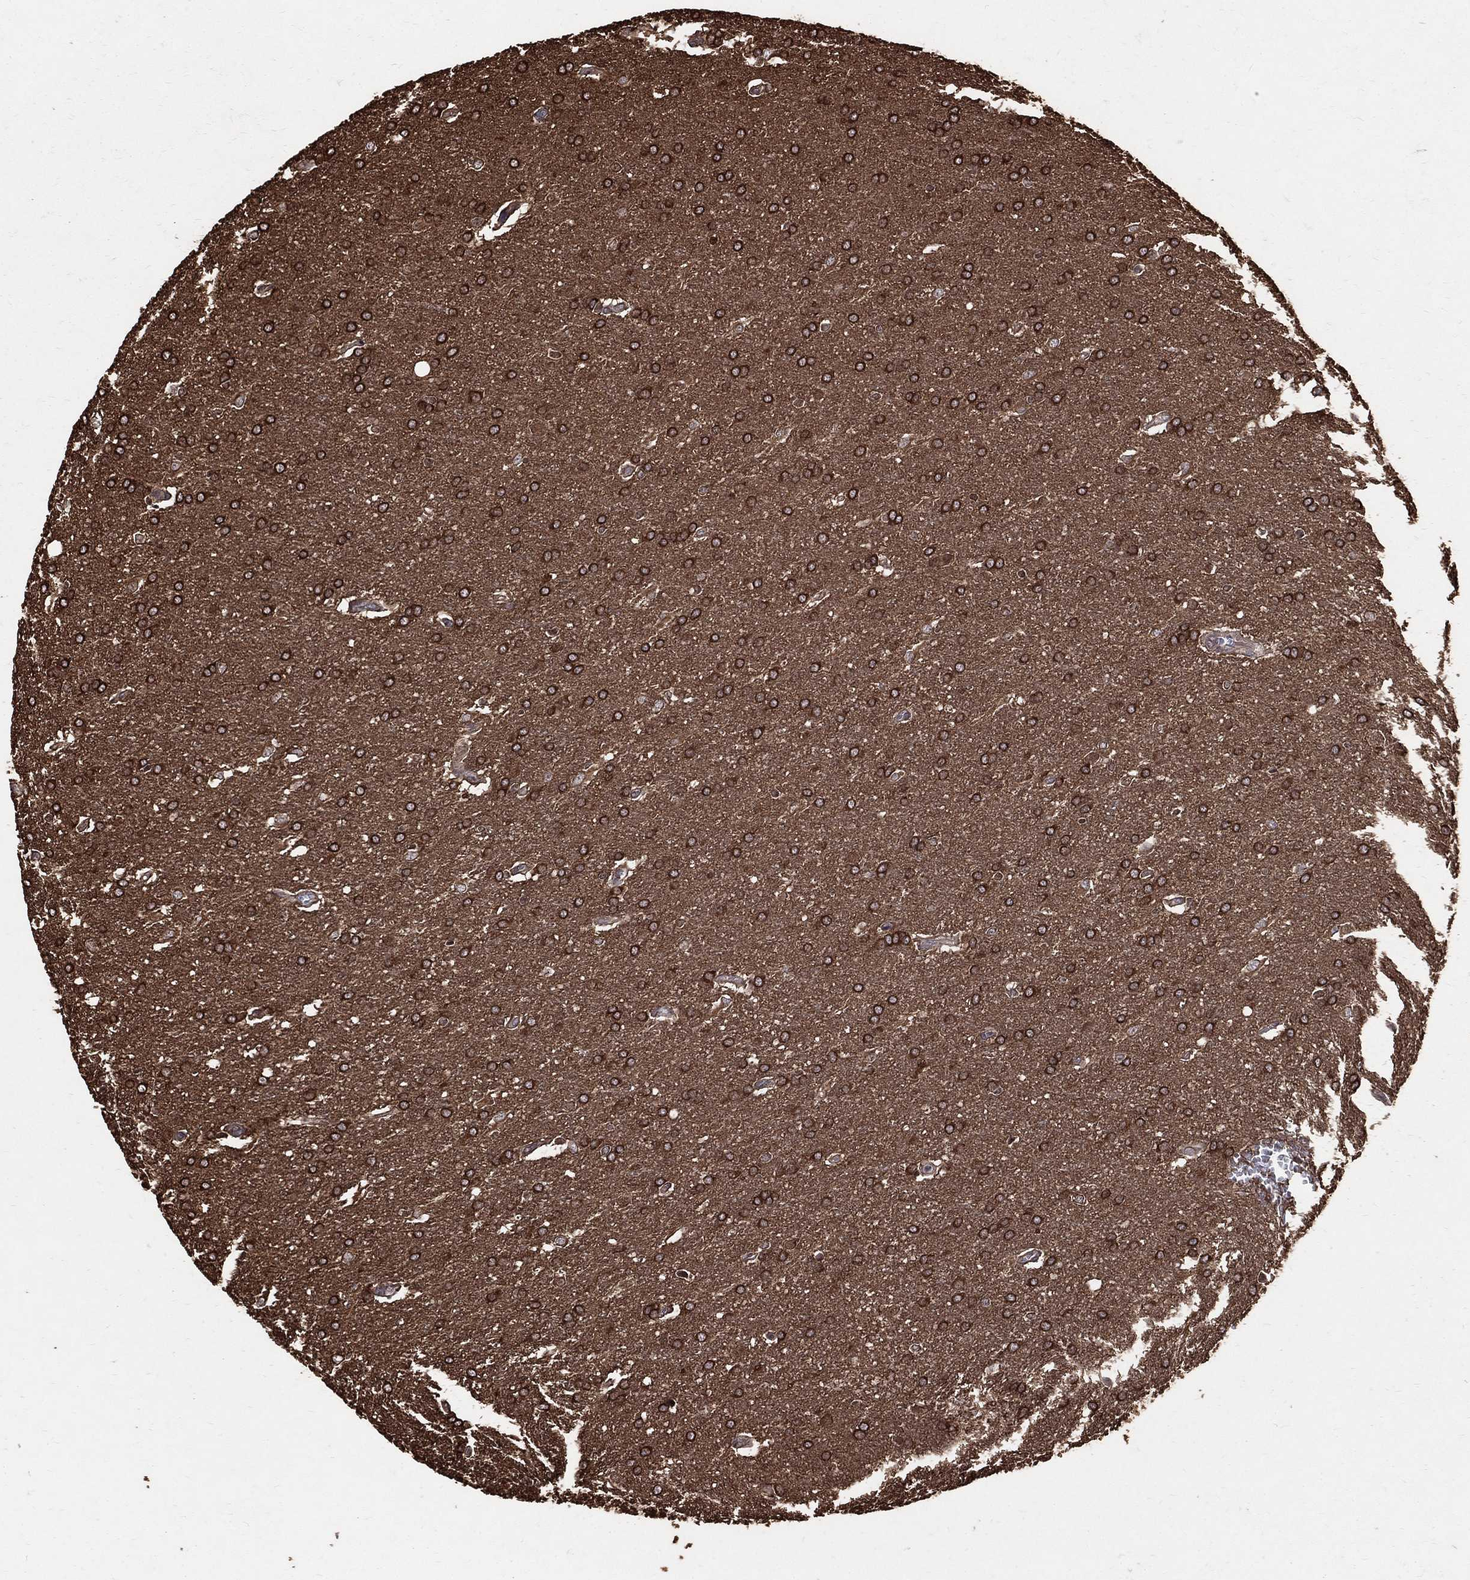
{"staining": {"intensity": "strong", "quantity": "25%-75%", "location": "cytoplasmic/membranous"}, "tissue": "glioma", "cell_type": "Tumor cells", "image_type": "cancer", "snomed": [{"axis": "morphology", "description": "Glioma, malignant, Low grade"}, {"axis": "topography", "description": "Brain"}], "caption": "Human malignant low-grade glioma stained with a protein marker displays strong staining in tumor cells.", "gene": "DPYSL2", "patient": {"sex": "female", "age": 32}}